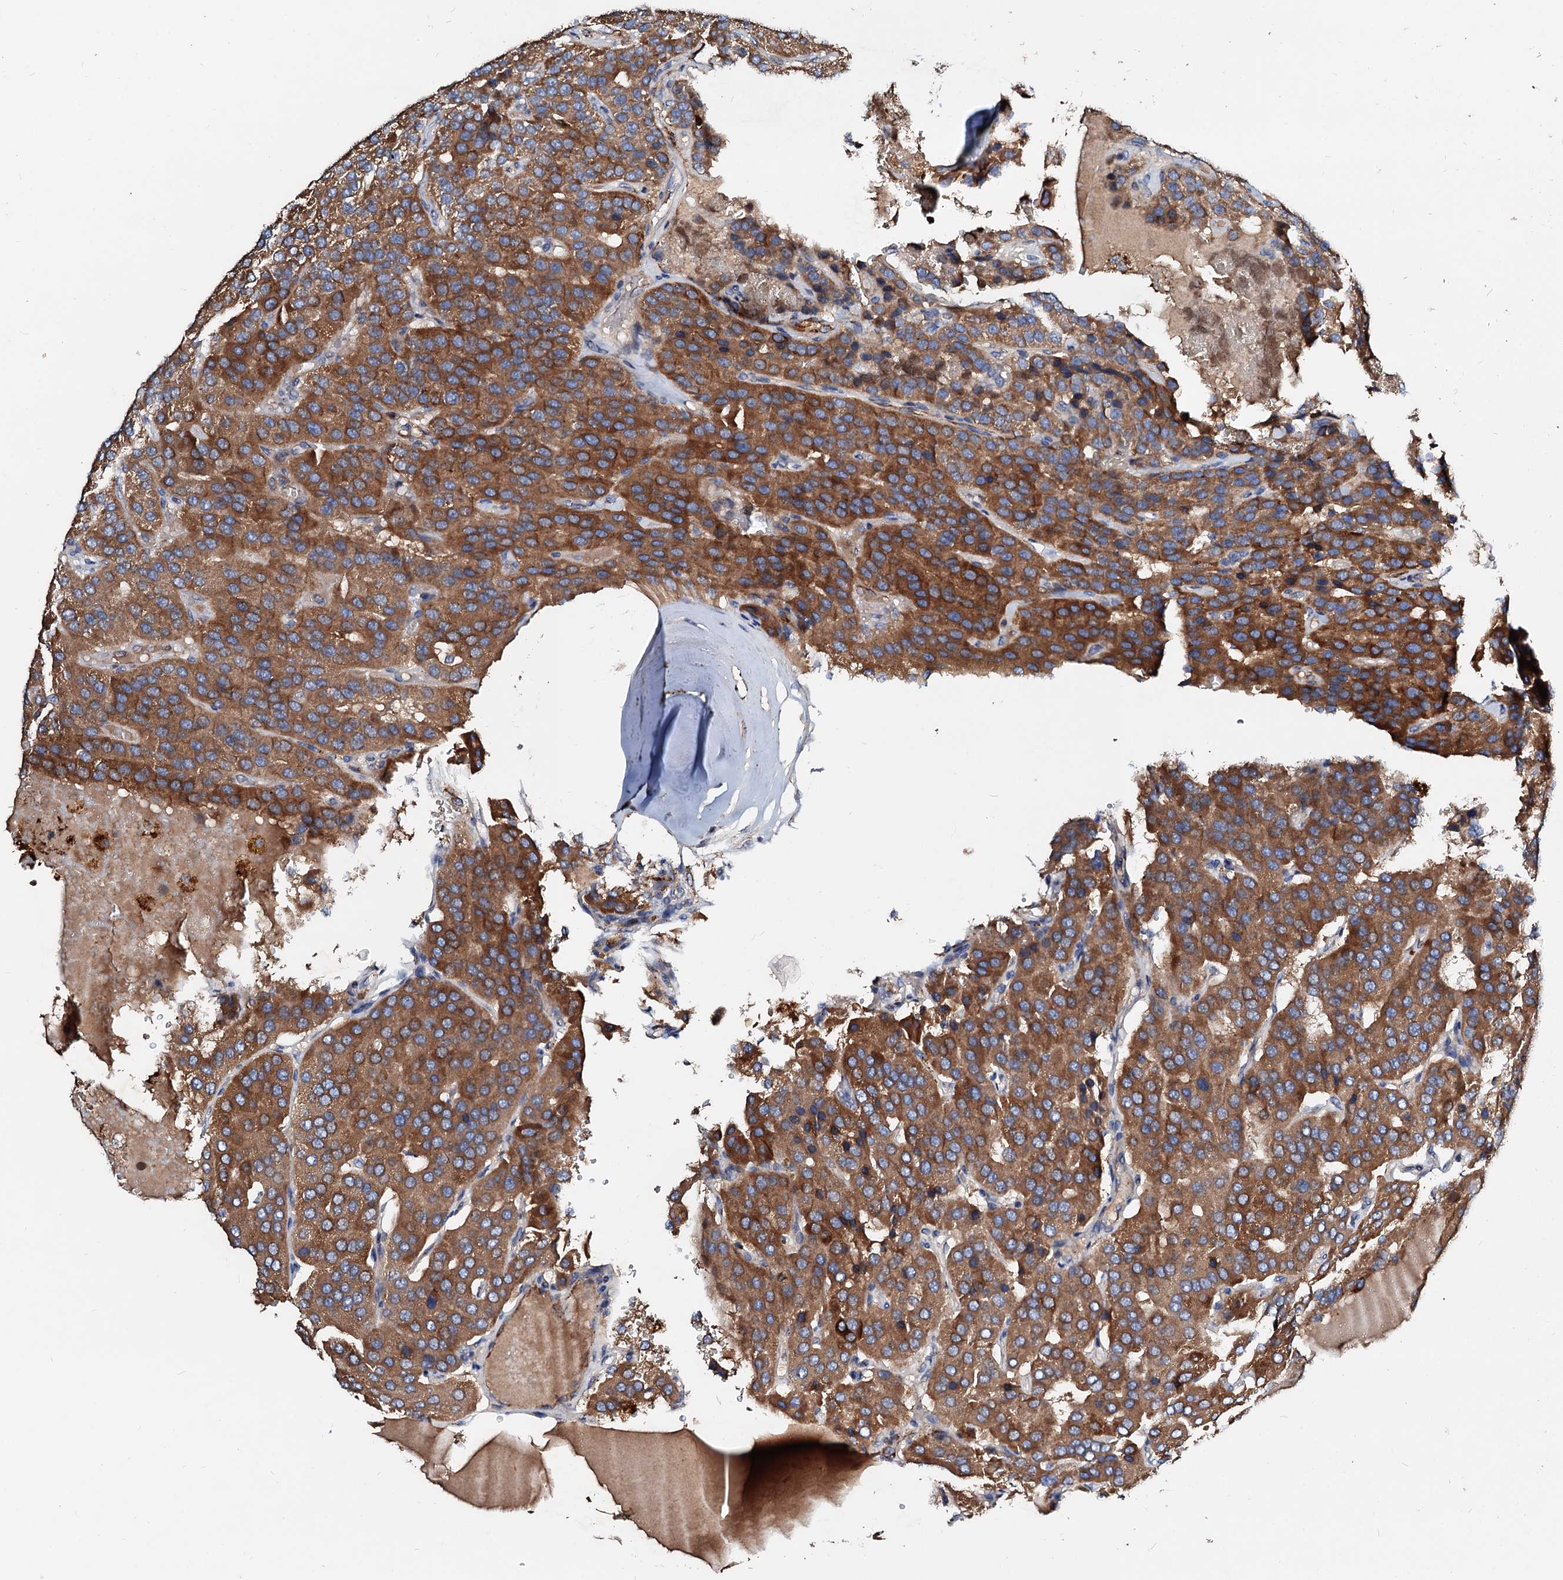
{"staining": {"intensity": "strong", "quantity": ">75%", "location": "cytoplasmic/membranous"}, "tissue": "parathyroid gland", "cell_type": "Glandular cells", "image_type": "normal", "snomed": [{"axis": "morphology", "description": "Normal tissue, NOS"}, {"axis": "morphology", "description": "Adenoma, NOS"}, {"axis": "topography", "description": "Parathyroid gland"}], "caption": "IHC staining of benign parathyroid gland, which exhibits high levels of strong cytoplasmic/membranous staining in about >75% of glandular cells indicating strong cytoplasmic/membranous protein positivity. The staining was performed using DAB (brown) for protein detection and nuclei were counterstained in hematoxylin (blue).", "gene": "FIBIN", "patient": {"sex": "female", "age": 86}}